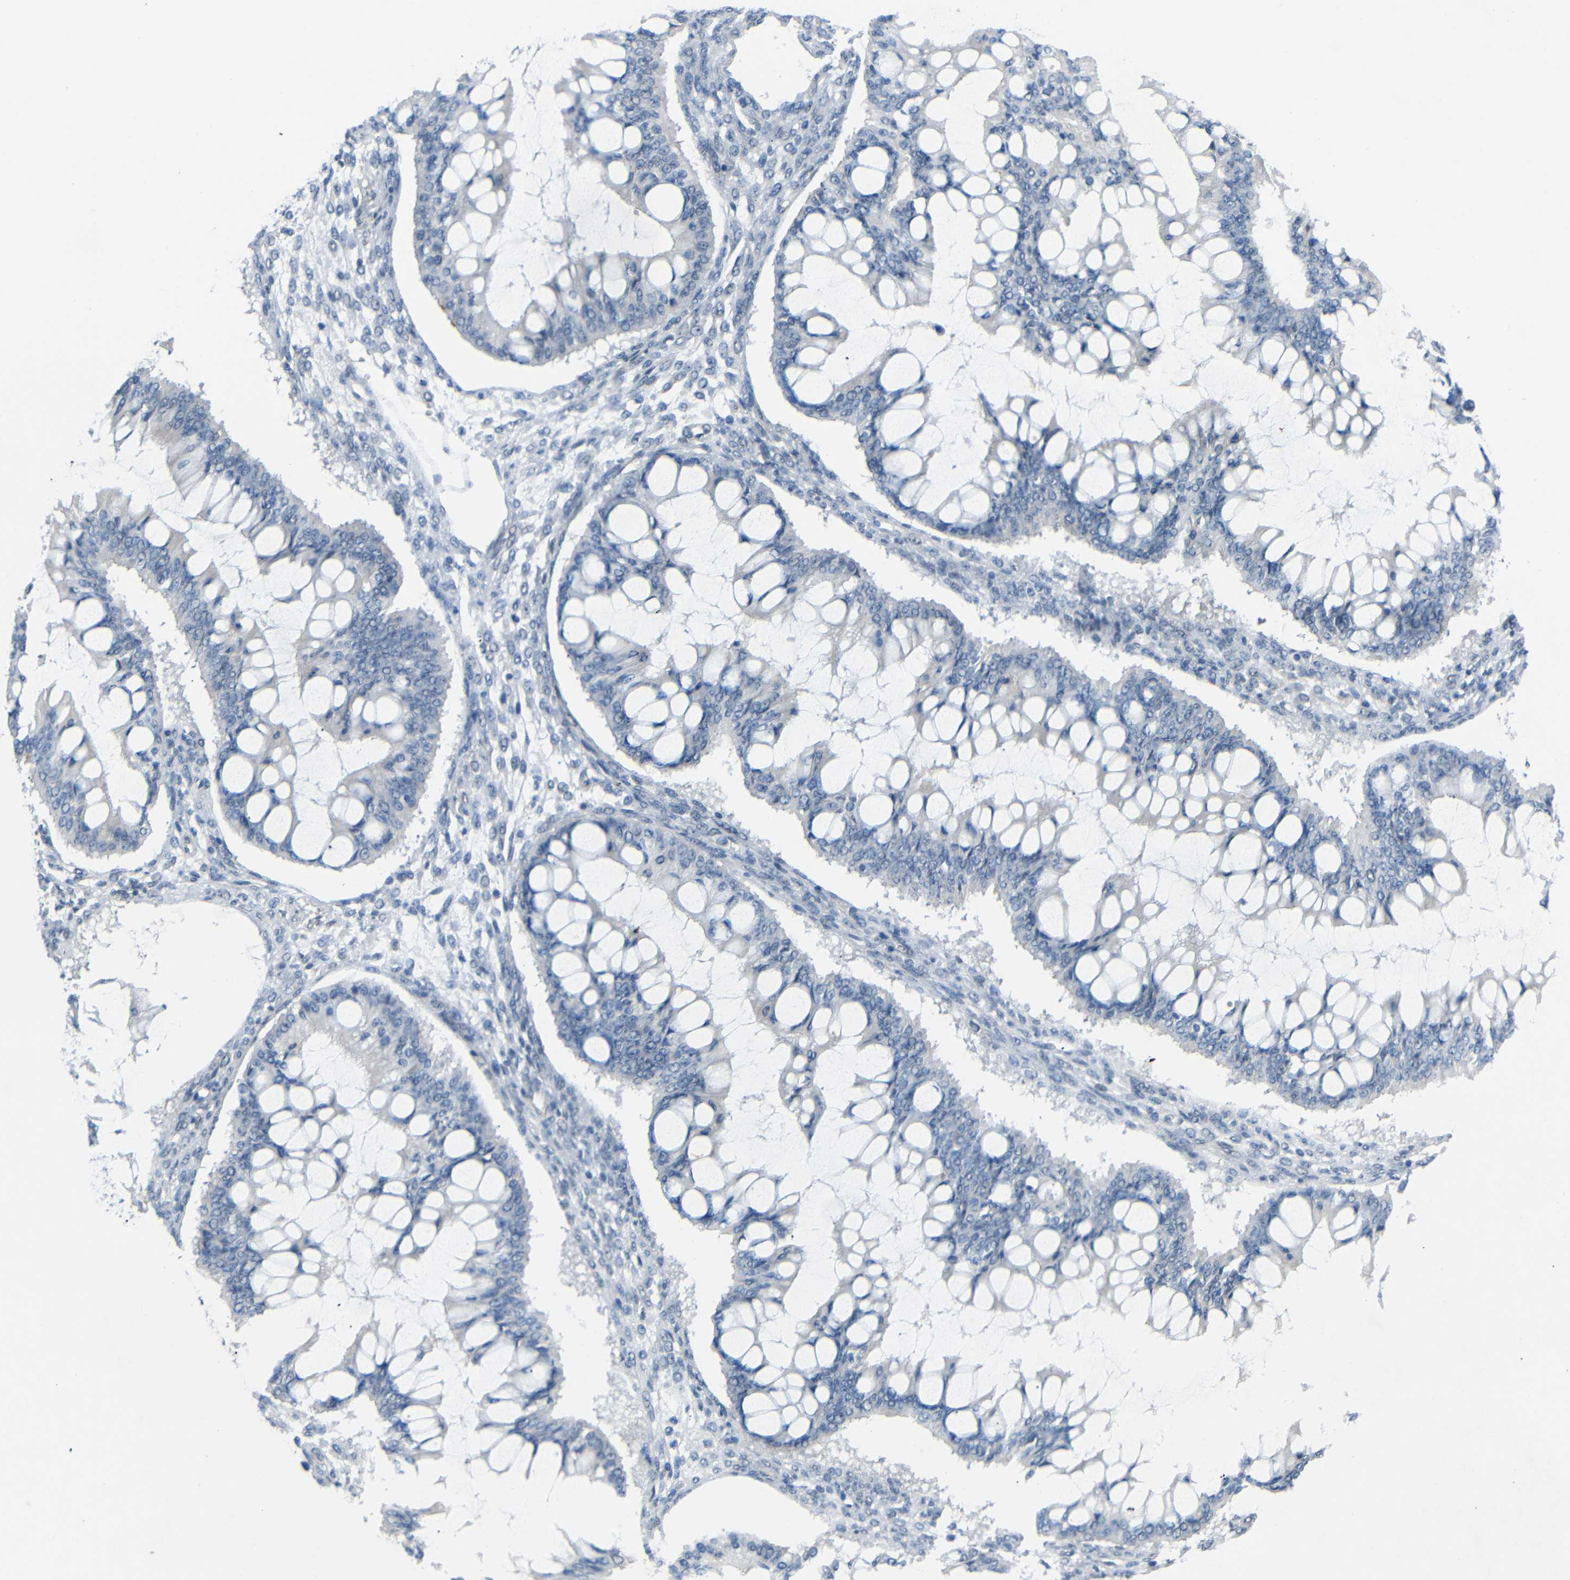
{"staining": {"intensity": "negative", "quantity": "none", "location": "none"}, "tissue": "ovarian cancer", "cell_type": "Tumor cells", "image_type": "cancer", "snomed": [{"axis": "morphology", "description": "Cystadenocarcinoma, mucinous, NOS"}, {"axis": "topography", "description": "Ovary"}], "caption": "Immunohistochemistry (IHC) image of mucinous cystadenocarcinoma (ovarian) stained for a protein (brown), which exhibits no staining in tumor cells.", "gene": "GPR158", "patient": {"sex": "female", "age": 73}}